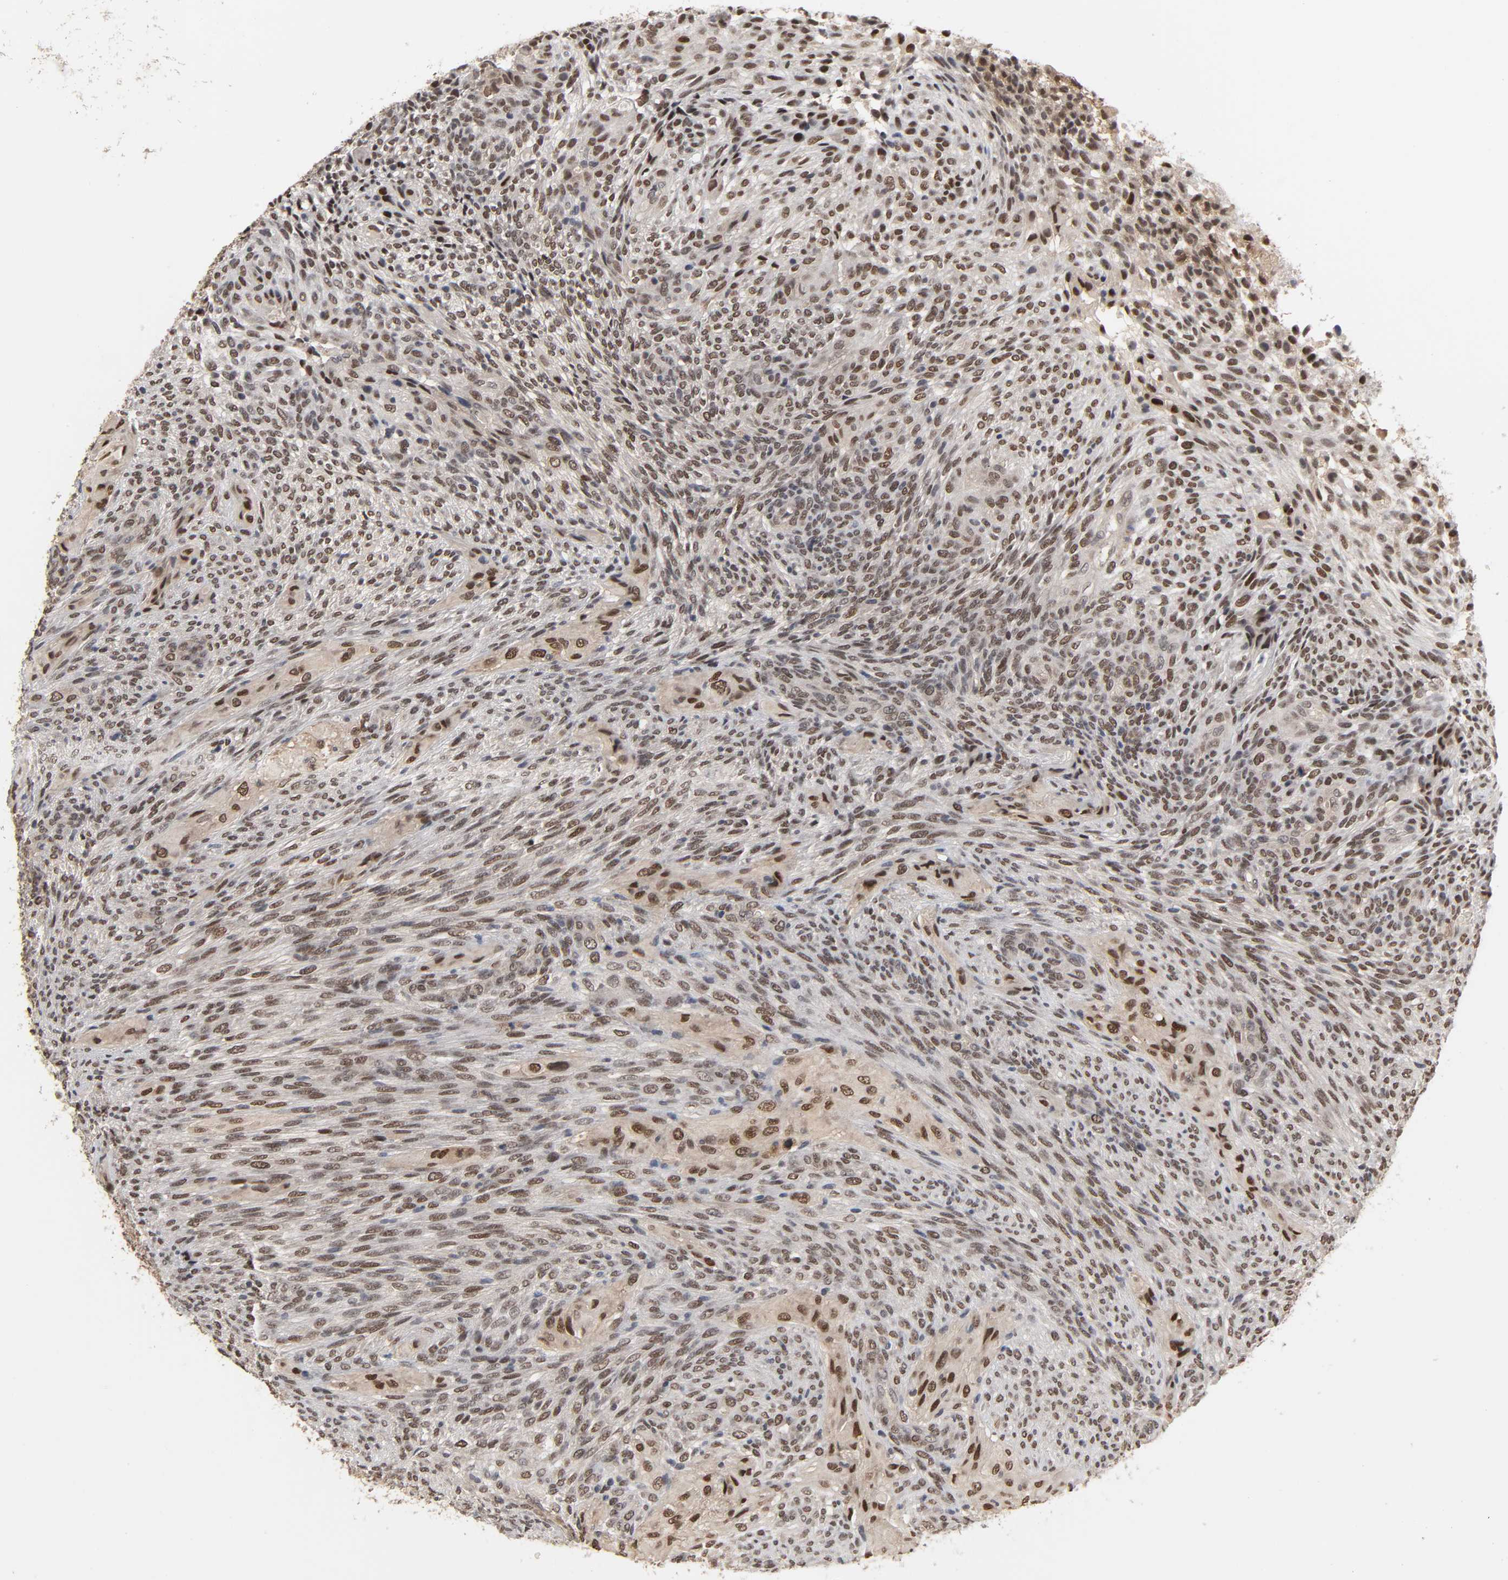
{"staining": {"intensity": "moderate", "quantity": ">75%", "location": "nuclear"}, "tissue": "glioma", "cell_type": "Tumor cells", "image_type": "cancer", "snomed": [{"axis": "morphology", "description": "Glioma, malignant, High grade"}, {"axis": "topography", "description": "Cerebral cortex"}], "caption": "Glioma tissue exhibits moderate nuclear positivity in approximately >75% of tumor cells, visualized by immunohistochemistry. The protein is stained brown, and the nuclei are stained in blue (DAB IHC with brightfield microscopy, high magnification).", "gene": "HTR1E", "patient": {"sex": "female", "age": 55}}